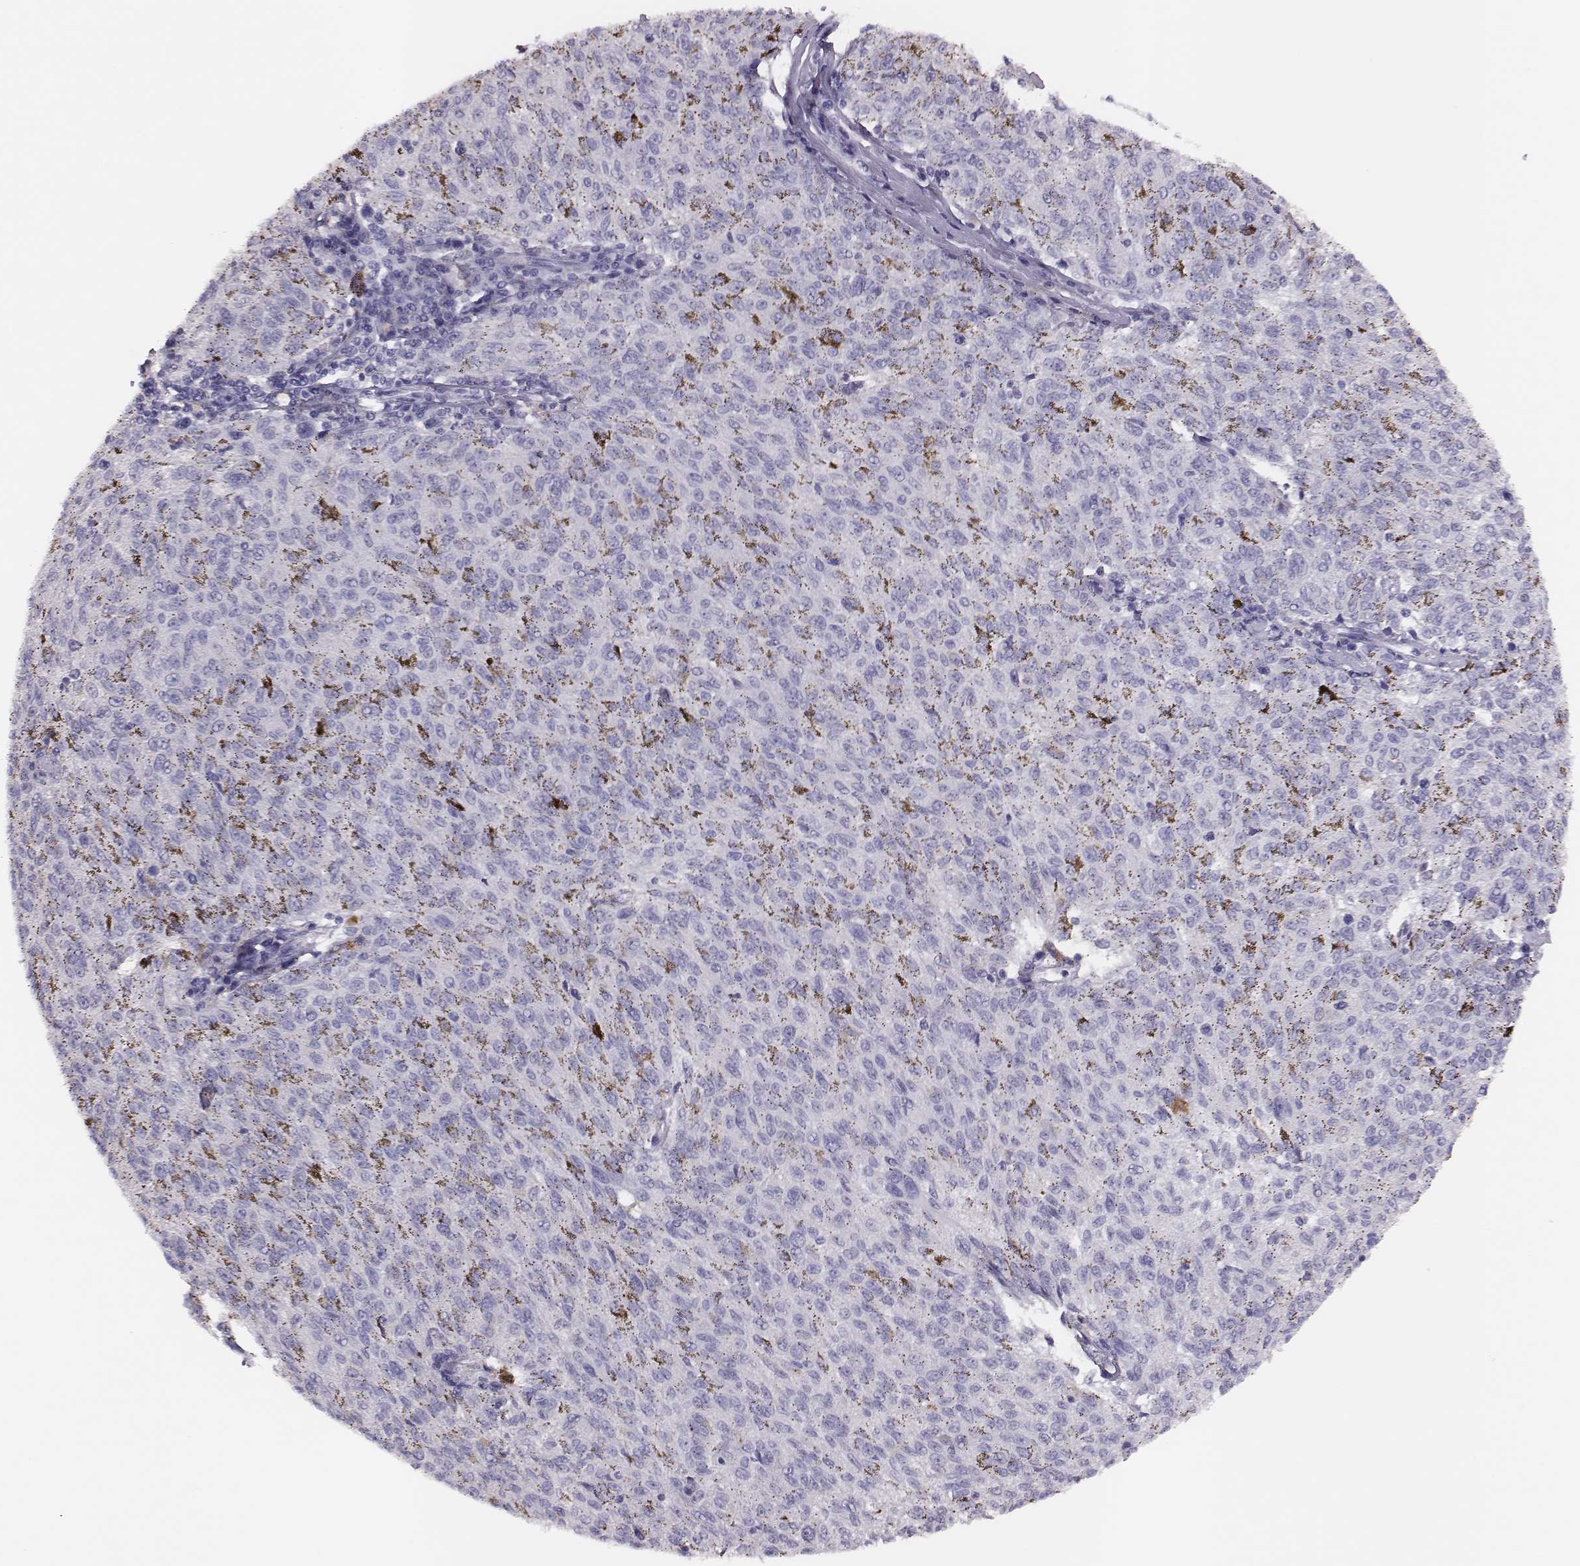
{"staining": {"intensity": "negative", "quantity": "none", "location": "none"}, "tissue": "melanoma", "cell_type": "Tumor cells", "image_type": "cancer", "snomed": [{"axis": "morphology", "description": "Malignant melanoma, NOS"}, {"axis": "topography", "description": "Skin"}], "caption": "A histopathology image of human malignant melanoma is negative for staining in tumor cells.", "gene": "P2RY10", "patient": {"sex": "female", "age": 72}}